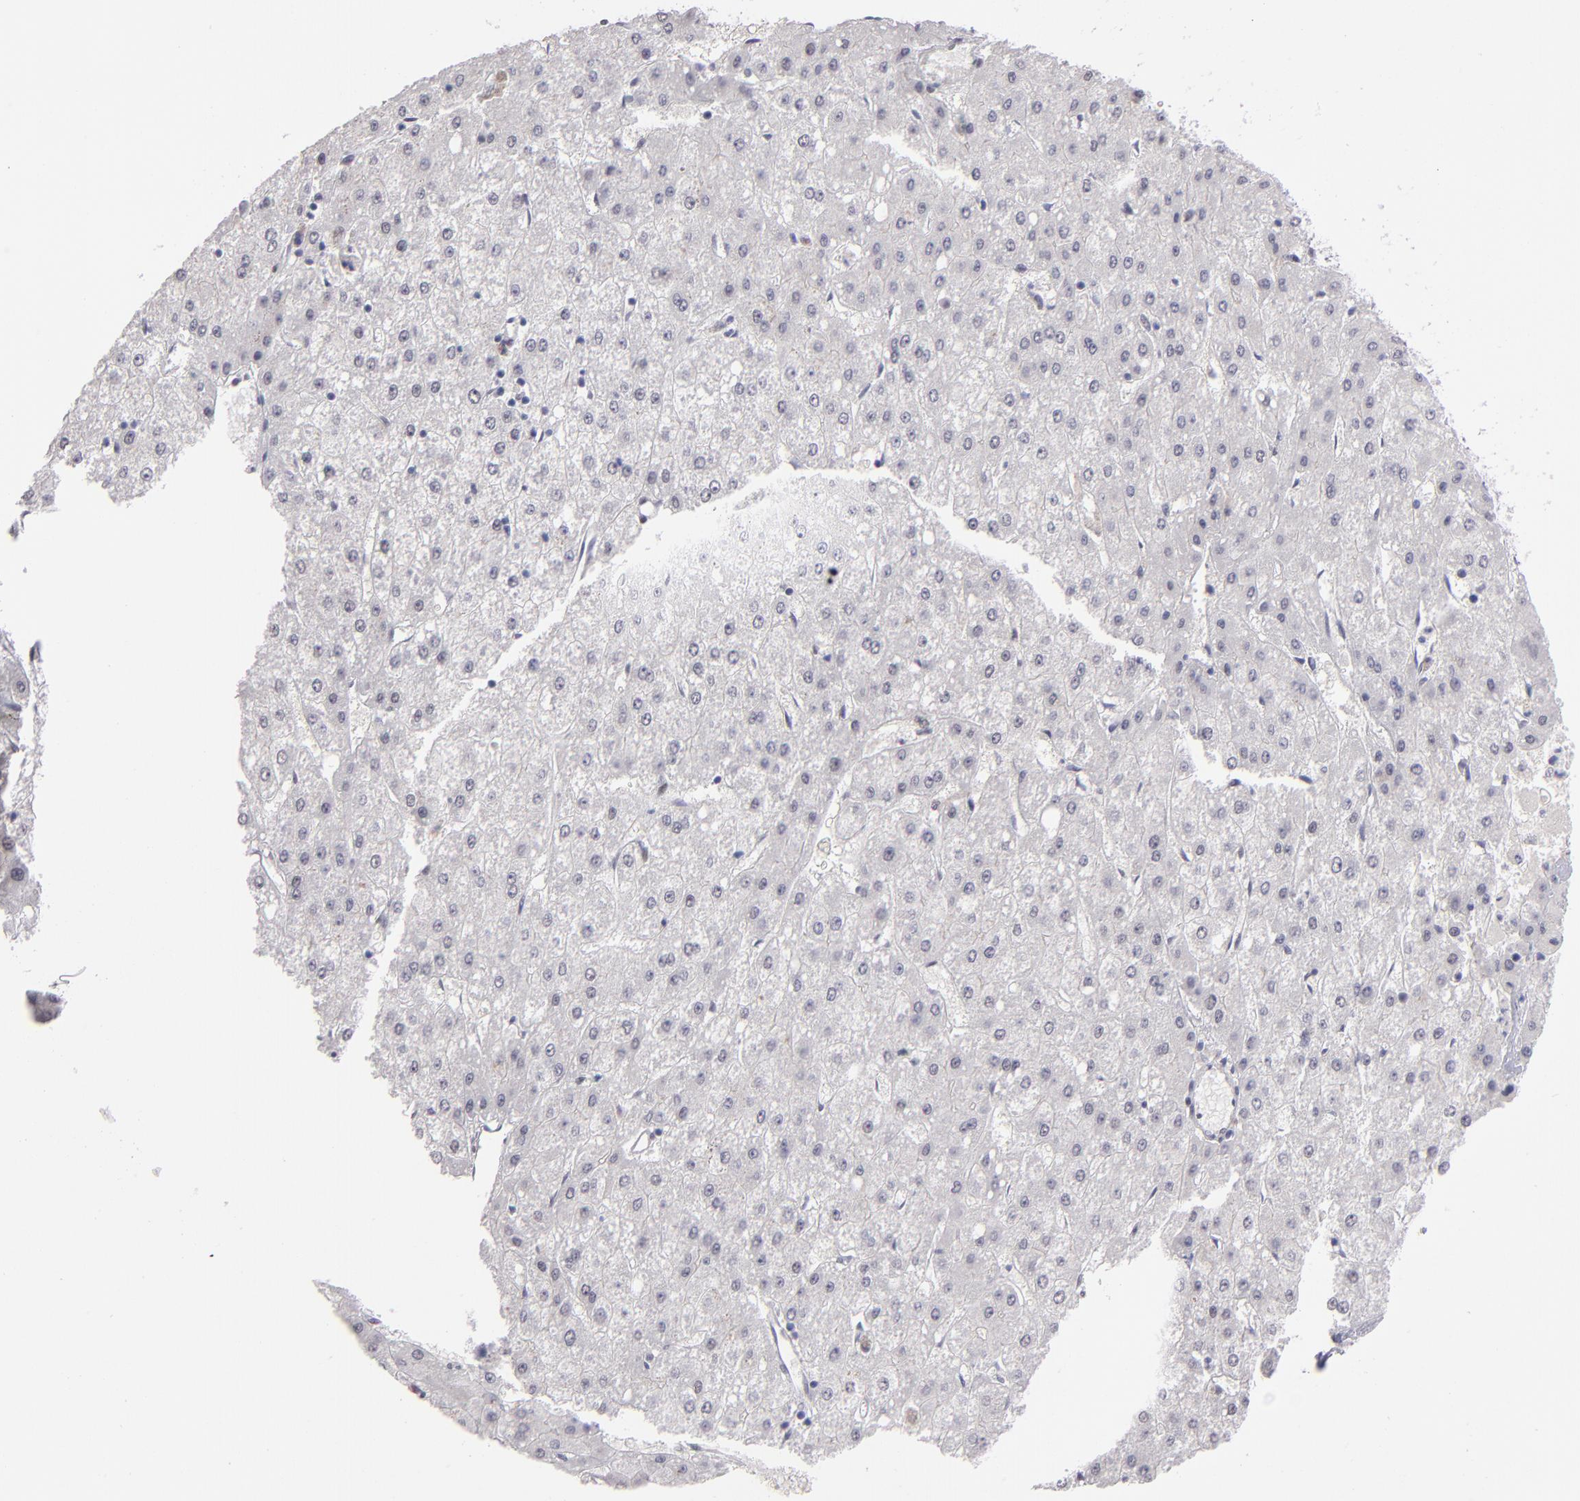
{"staining": {"intensity": "weak", "quantity": "<25%", "location": "cytoplasmic/membranous,nuclear"}, "tissue": "liver cancer", "cell_type": "Tumor cells", "image_type": "cancer", "snomed": [{"axis": "morphology", "description": "Carcinoma, Hepatocellular, NOS"}, {"axis": "topography", "description": "Liver"}], "caption": "High power microscopy histopathology image of an immunohistochemistry (IHC) photomicrograph of hepatocellular carcinoma (liver), revealing no significant positivity in tumor cells.", "gene": "OTUB2", "patient": {"sex": "female", "age": 52}}